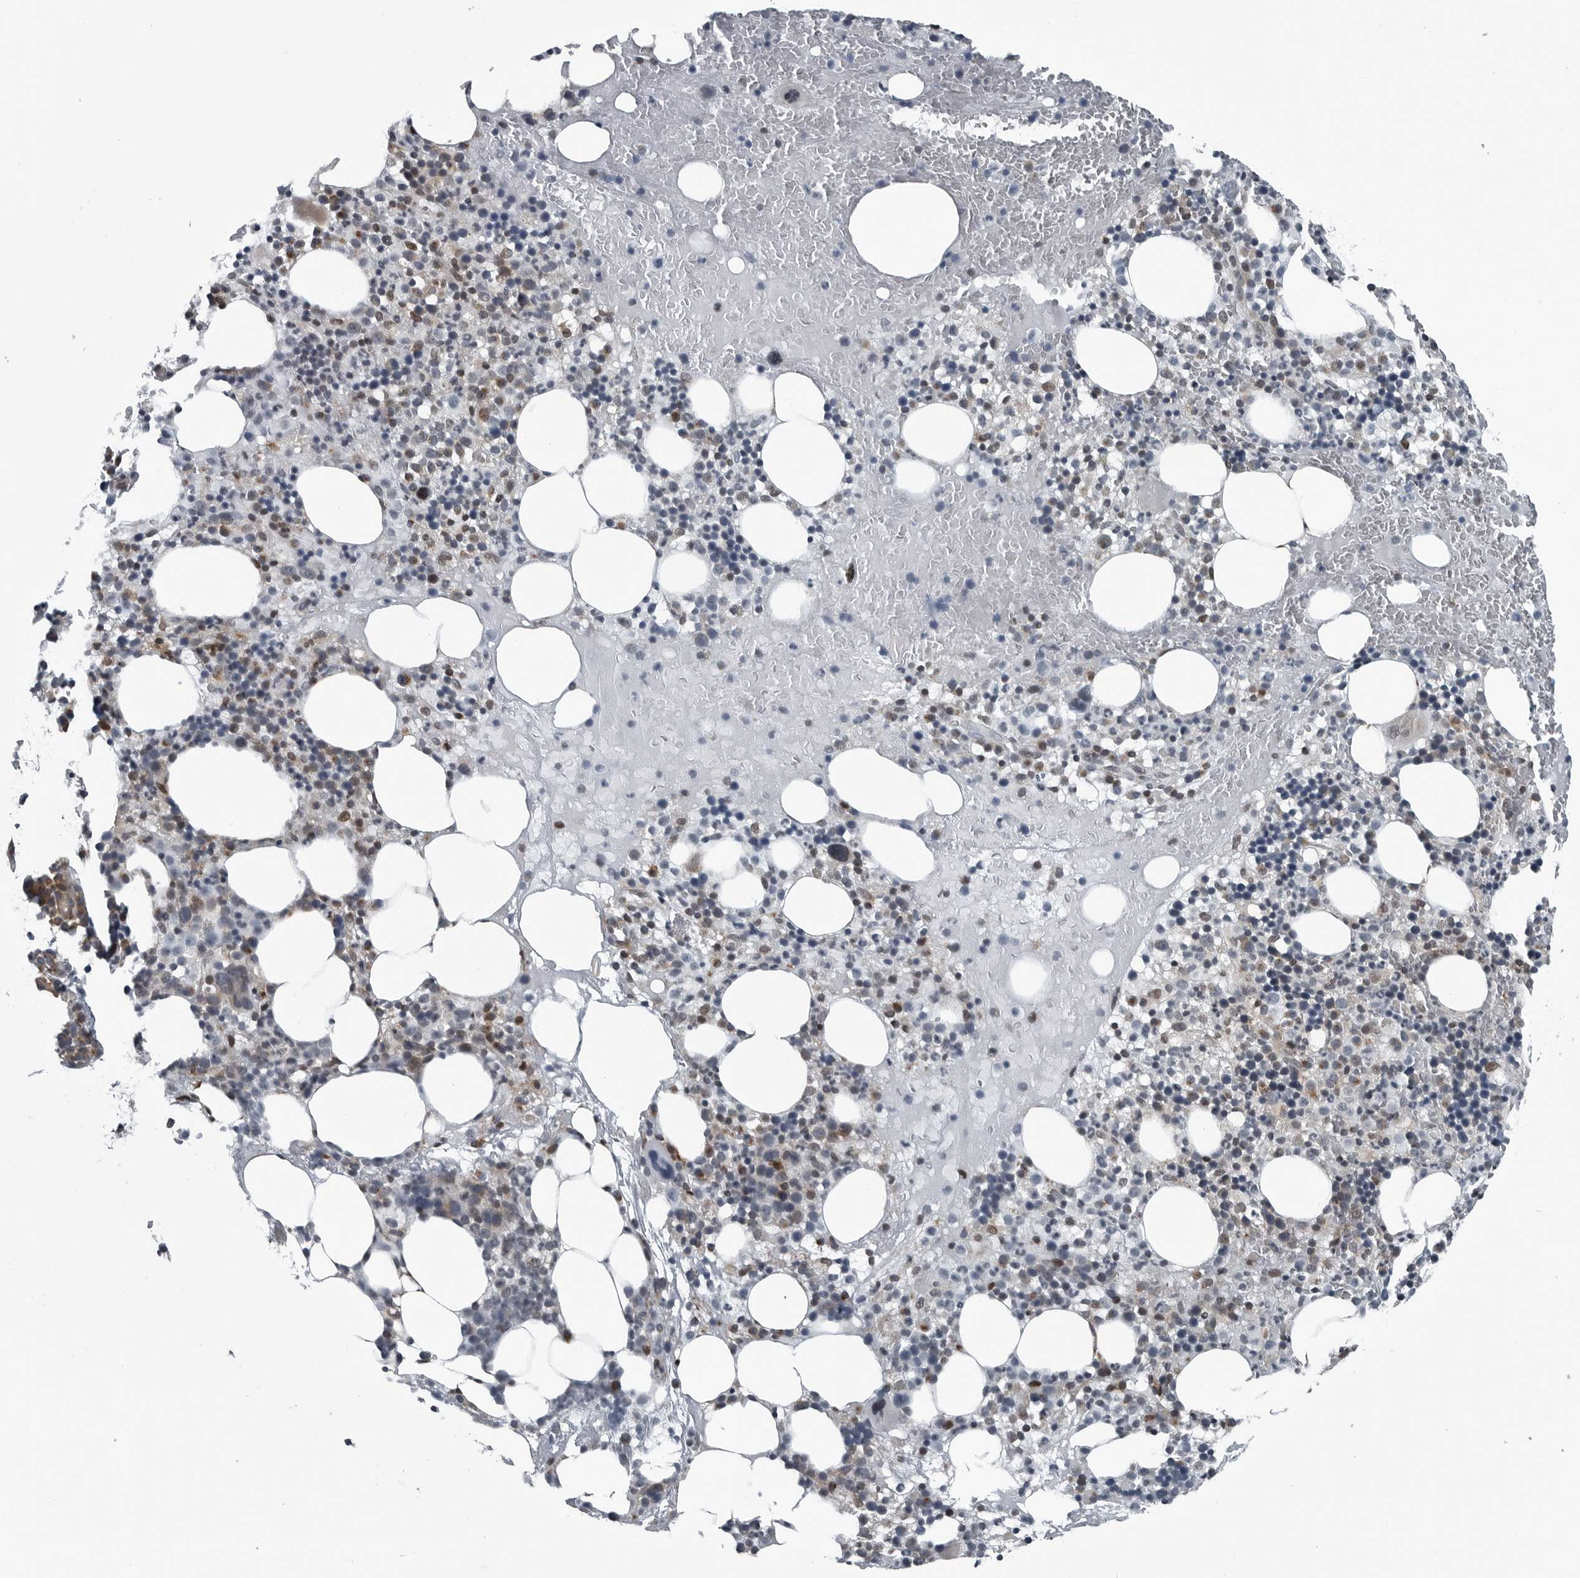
{"staining": {"intensity": "moderate", "quantity": "<25%", "location": "cytoplasmic/membranous"}, "tissue": "bone marrow", "cell_type": "Hematopoietic cells", "image_type": "normal", "snomed": [{"axis": "morphology", "description": "Normal tissue, NOS"}, {"axis": "morphology", "description": "Inflammation, NOS"}, {"axis": "topography", "description": "Bone marrow"}], "caption": "The immunohistochemical stain highlights moderate cytoplasmic/membranous expression in hematopoietic cells of normal bone marrow. The staining was performed using DAB, with brown indicating positive protein expression. Nuclei are stained blue with hematoxylin.", "gene": "GAK", "patient": {"sex": "female", "age": 77}}